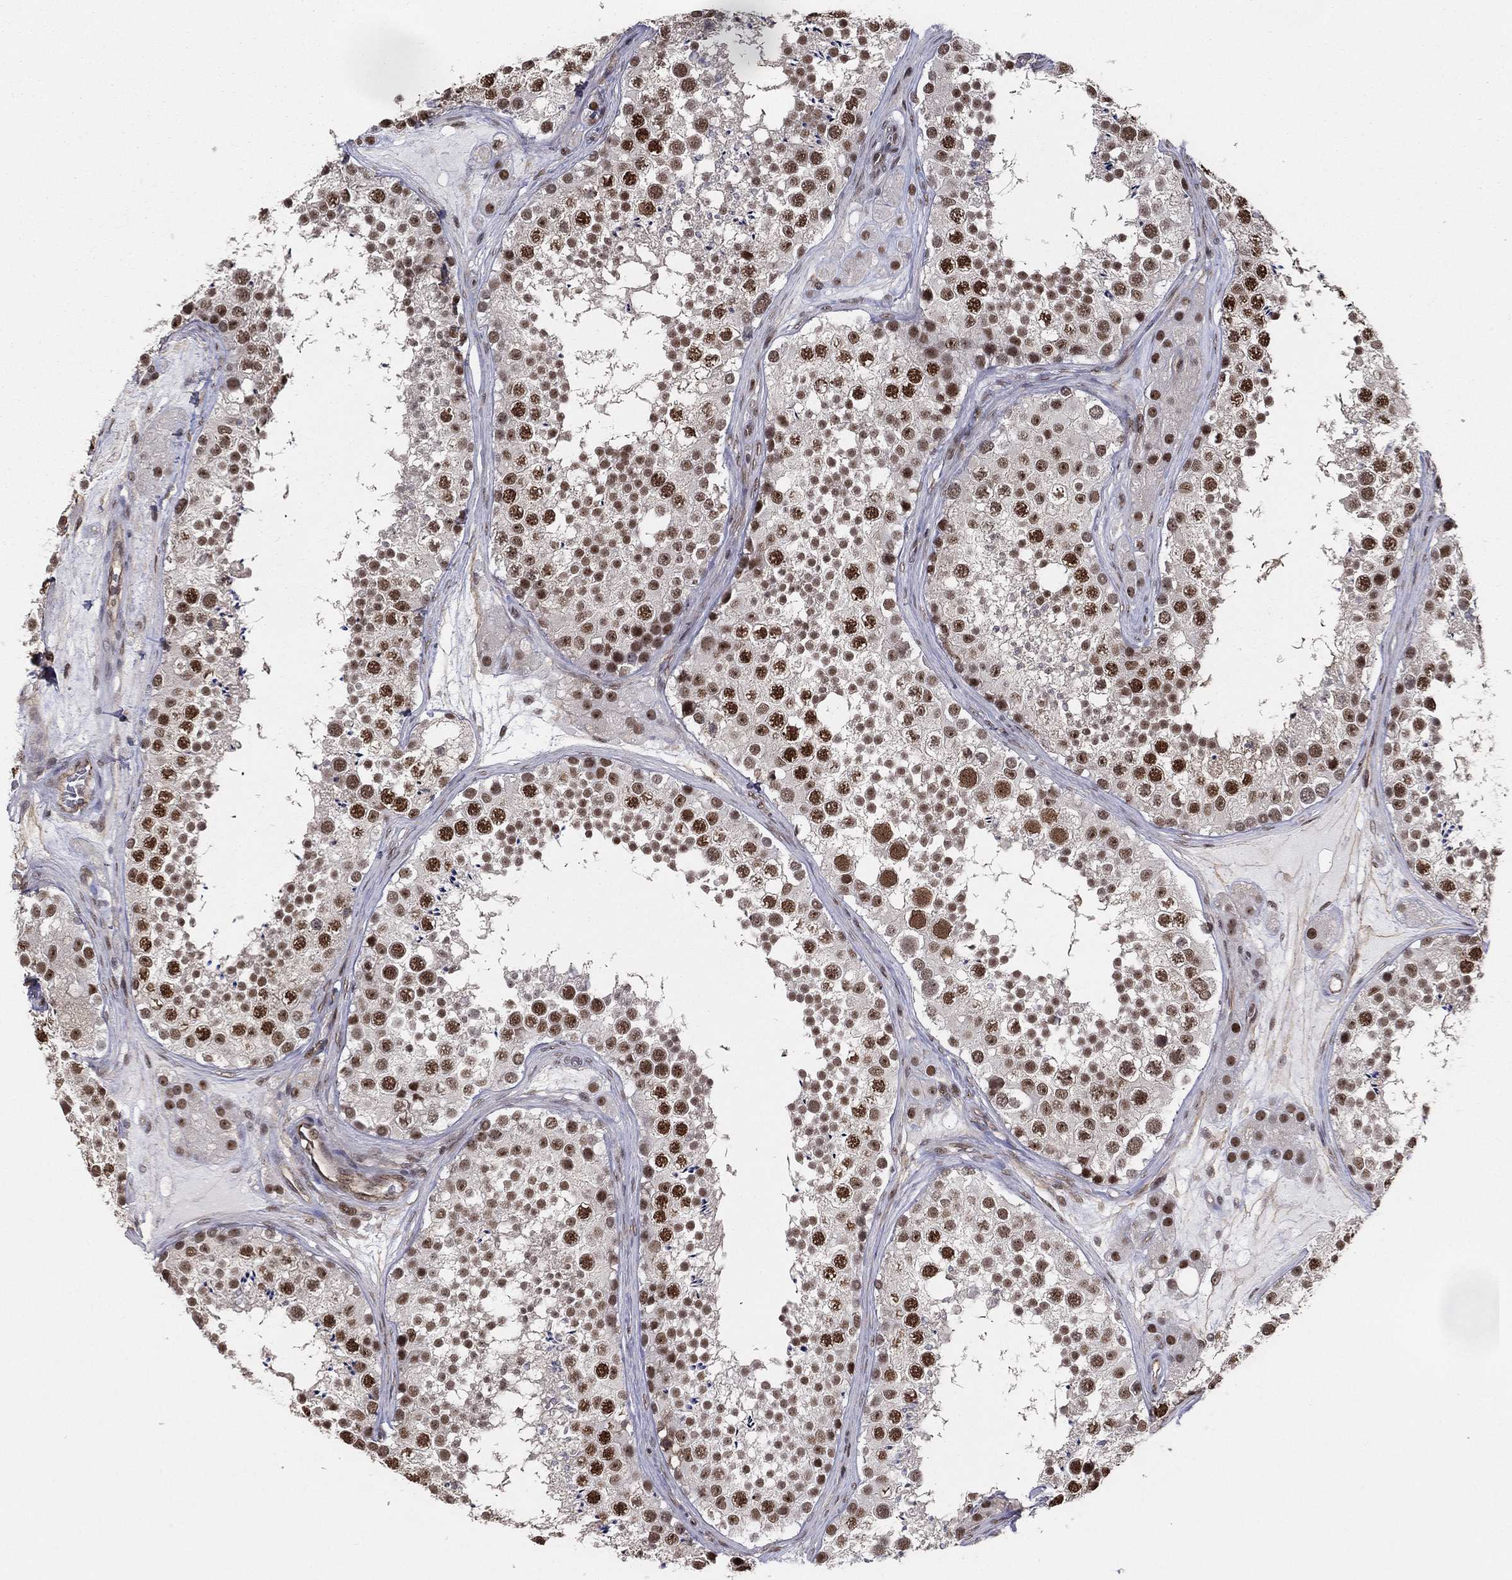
{"staining": {"intensity": "strong", "quantity": "25%-75%", "location": "nuclear"}, "tissue": "testis", "cell_type": "Cells in seminiferous ducts", "image_type": "normal", "snomed": [{"axis": "morphology", "description": "Normal tissue, NOS"}, {"axis": "topography", "description": "Testis"}], "caption": "About 25%-75% of cells in seminiferous ducts in normal human testis display strong nuclear protein staining as visualized by brown immunohistochemical staining.", "gene": "GPALPP1", "patient": {"sex": "male", "age": 41}}